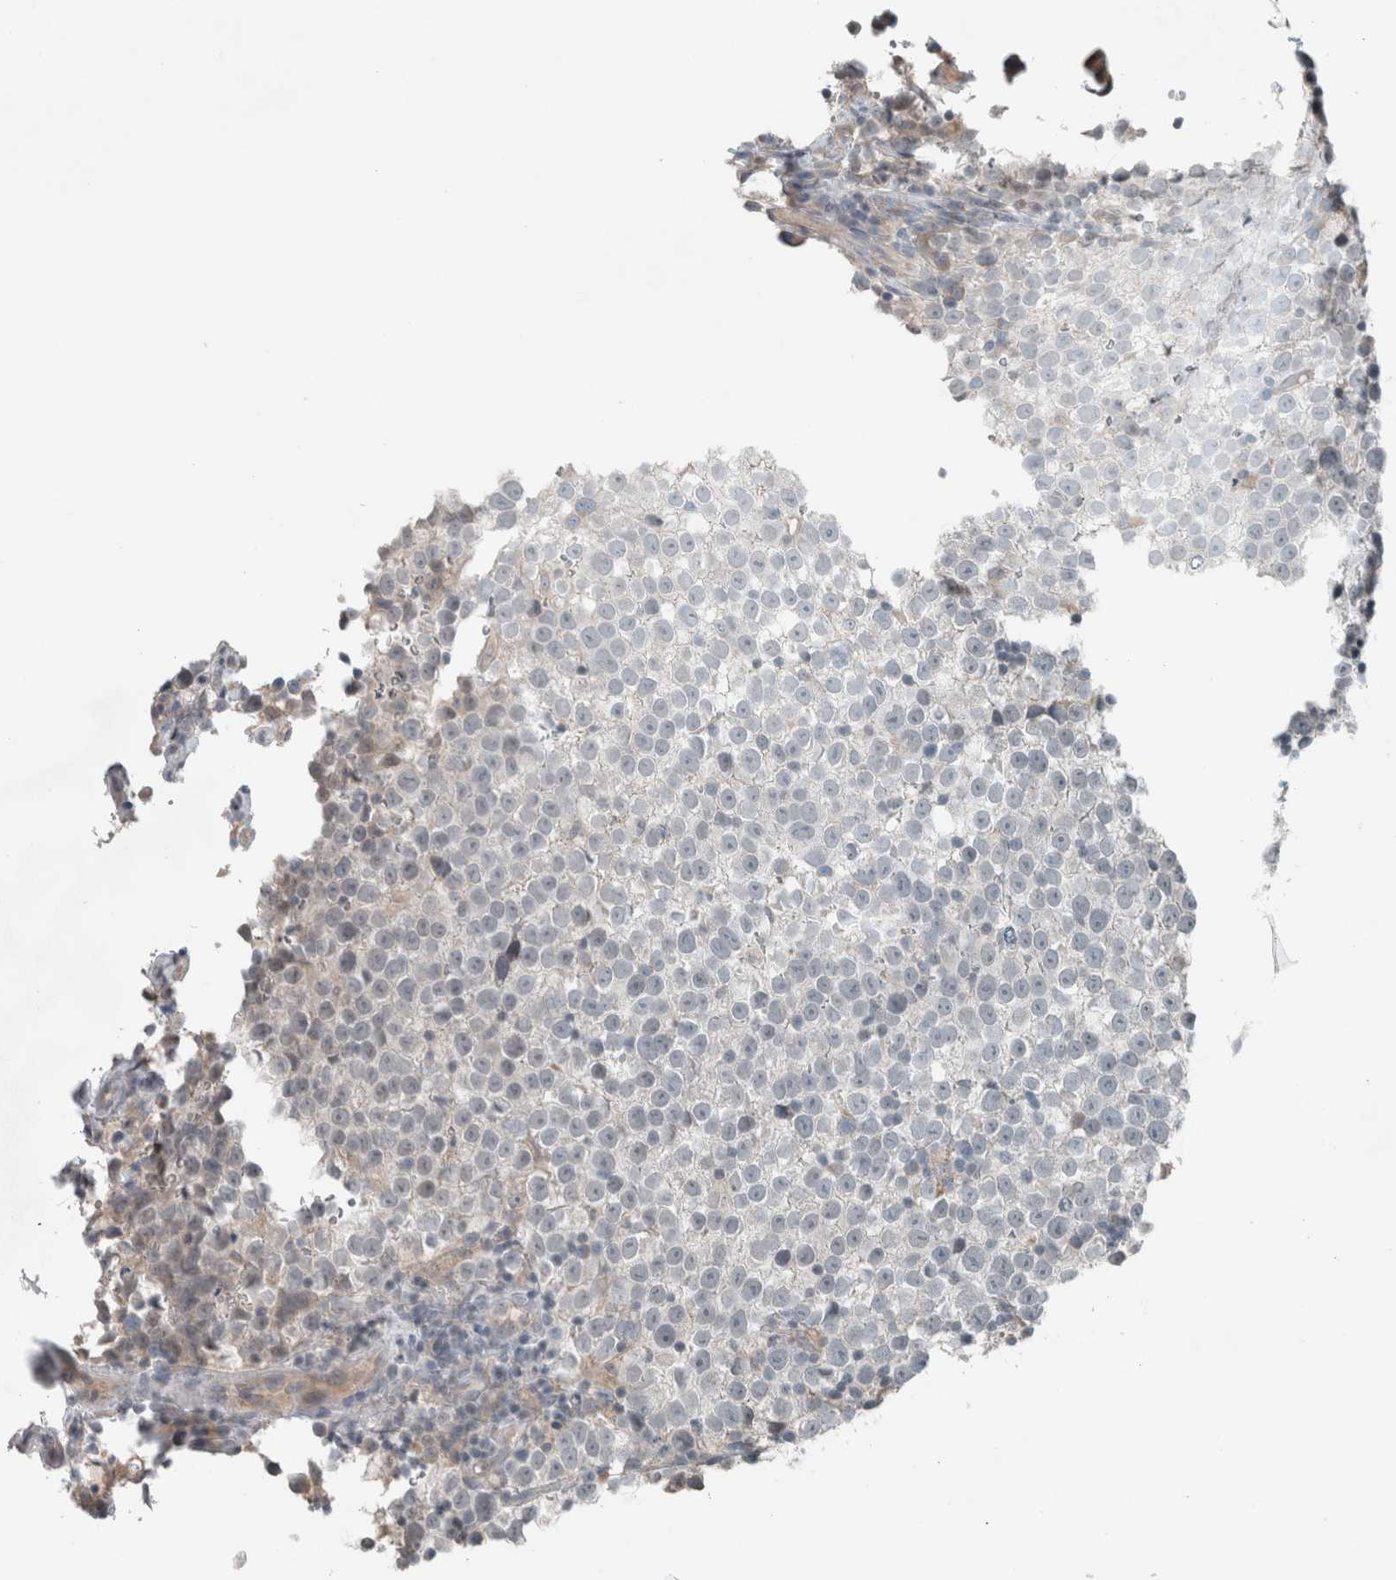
{"staining": {"intensity": "negative", "quantity": "none", "location": "none"}, "tissue": "testis cancer", "cell_type": "Tumor cells", "image_type": "cancer", "snomed": [{"axis": "morphology", "description": "Normal tissue, NOS"}, {"axis": "morphology", "description": "Seminoma, NOS"}, {"axis": "topography", "description": "Testis"}], "caption": "Testis seminoma stained for a protein using immunohistochemistry (IHC) displays no positivity tumor cells.", "gene": "JADE2", "patient": {"sex": "male", "age": 43}}